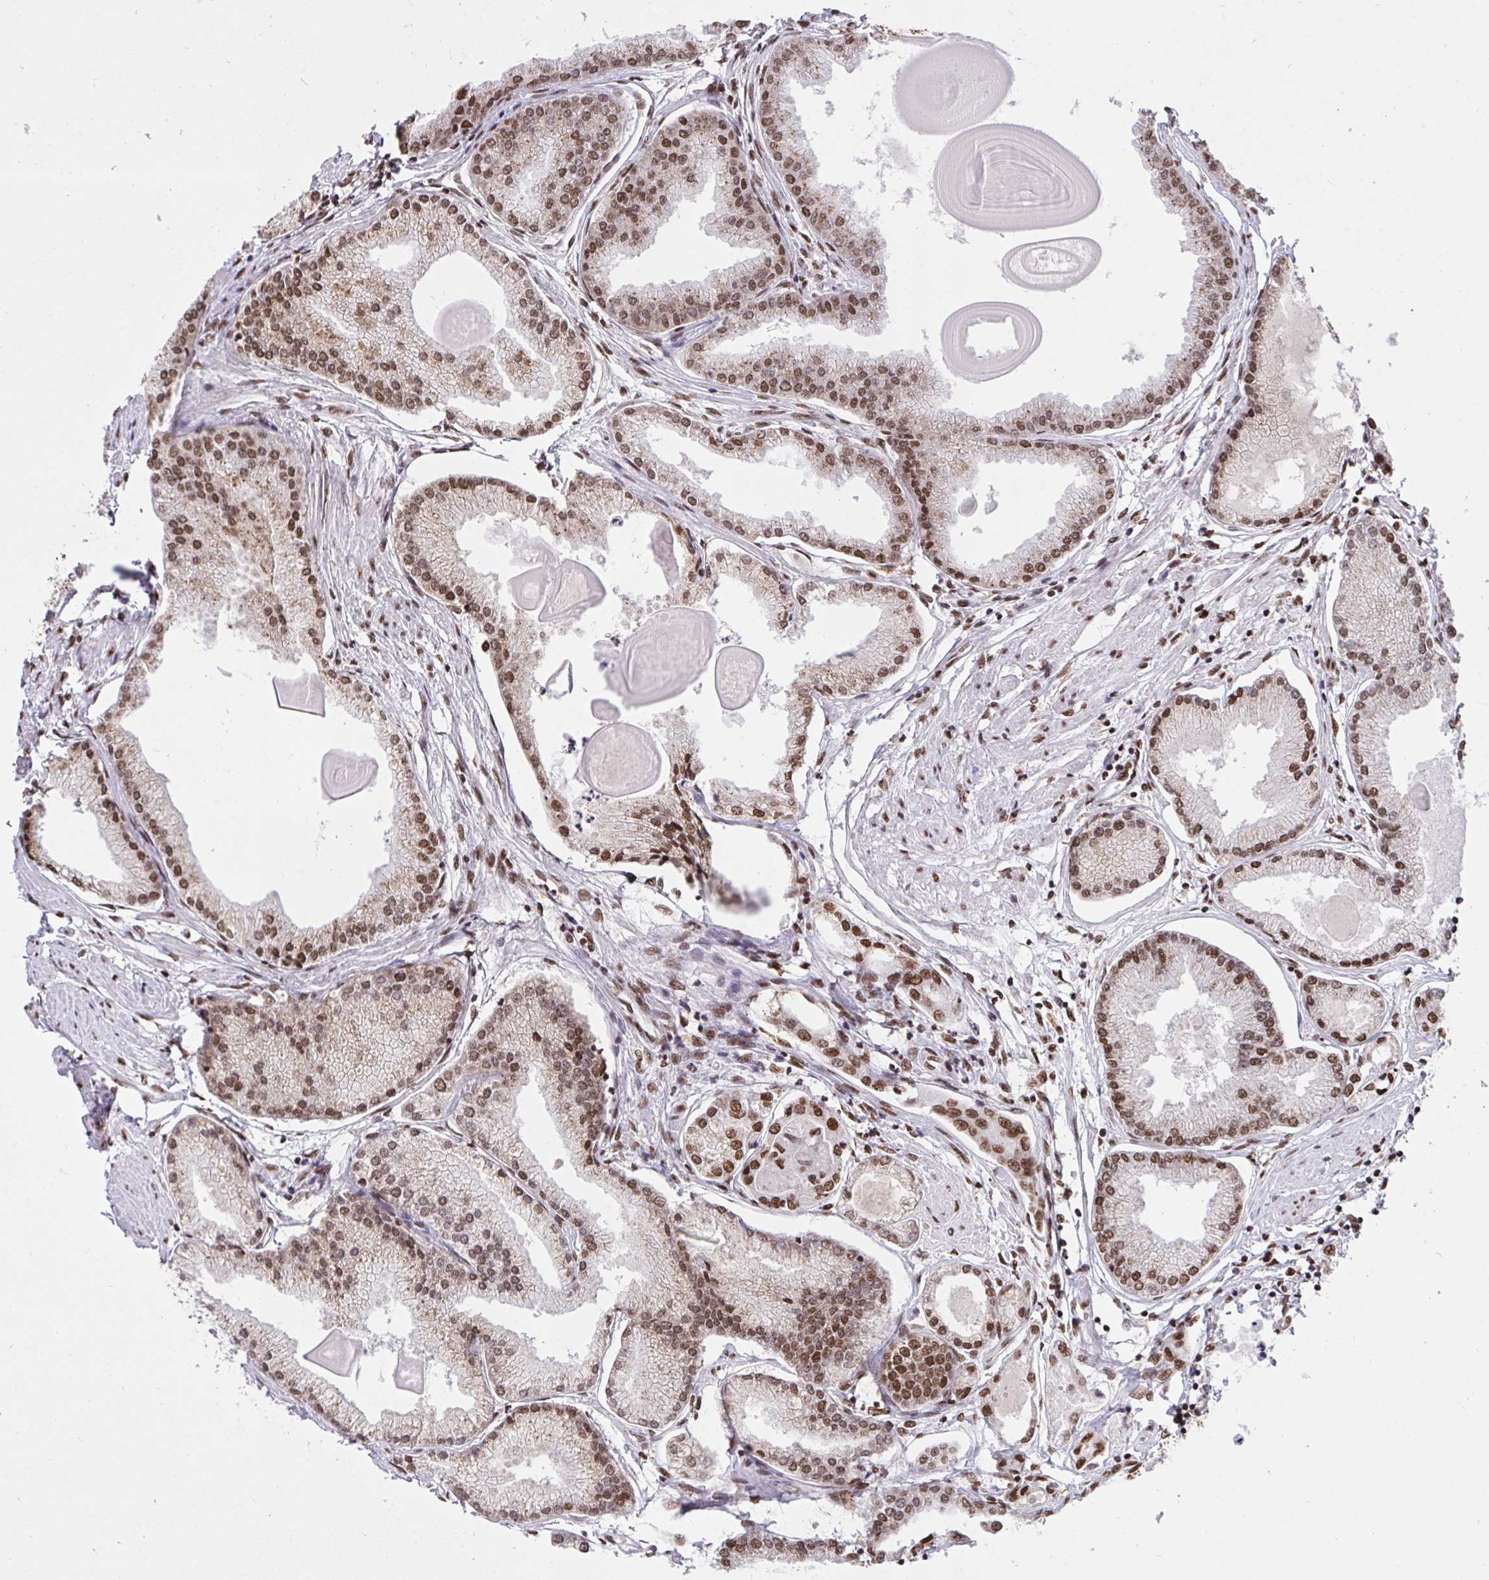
{"staining": {"intensity": "moderate", "quantity": ">75%", "location": "nuclear"}, "tissue": "prostate cancer", "cell_type": "Tumor cells", "image_type": "cancer", "snomed": [{"axis": "morphology", "description": "Adenocarcinoma, High grade"}, {"axis": "topography", "description": "Prostate"}], "caption": "Protein expression analysis of high-grade adenocarcinoma (prostate) shows moderate nuclear expression in about >75% of tumor cells. The staining is performed using DAB (3,3'-diaminobenzidine) brown chromogen to label protein expression. The nuclei are counter-stained blue using hematoxylin.", "gene": "HNRNPL", "patient": {"sex": "male", "age": 68}}